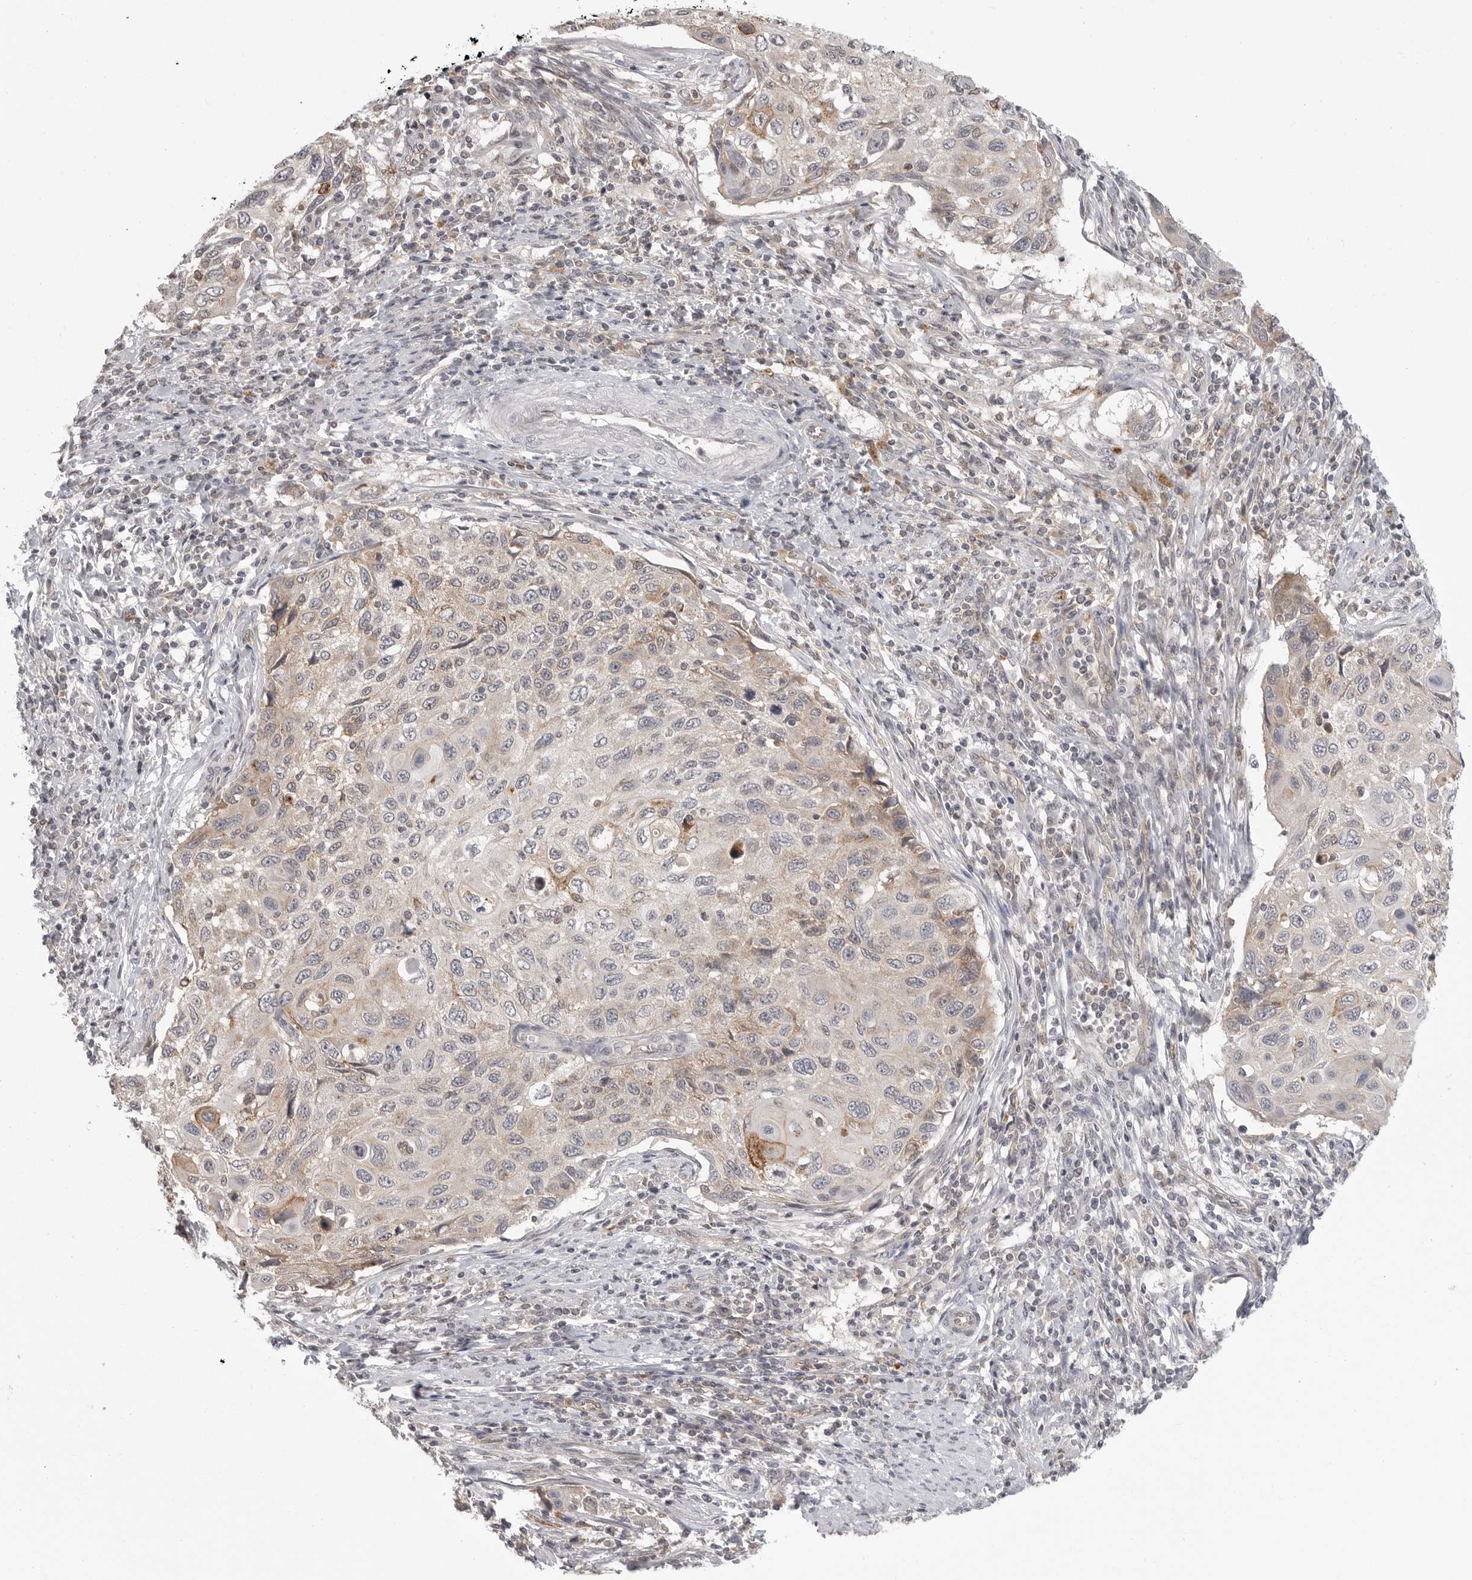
{"staining": {"intensity": "moderate", "quantity": "<25%", "location": "cytoplasmic/membranous"}, "tissue": "cervical cancer", "cell_type": "Tumor cells", "image_type": "cancer", "snomed": [{"axis": "morphology", "description": "Squamous cell carcinoma, NOS"}, {"axis": "topography", "description": "Cervix"}], "caption": "Immunohistochemistry (DAB) staining of human cervical squamous cell carcinoma demonstrates moderate cytoplasmic/membranous protein staining in about <25% of tumor cells.", "gene": "IFNGR1", "patient": {"sex": "female", "age": 70}}